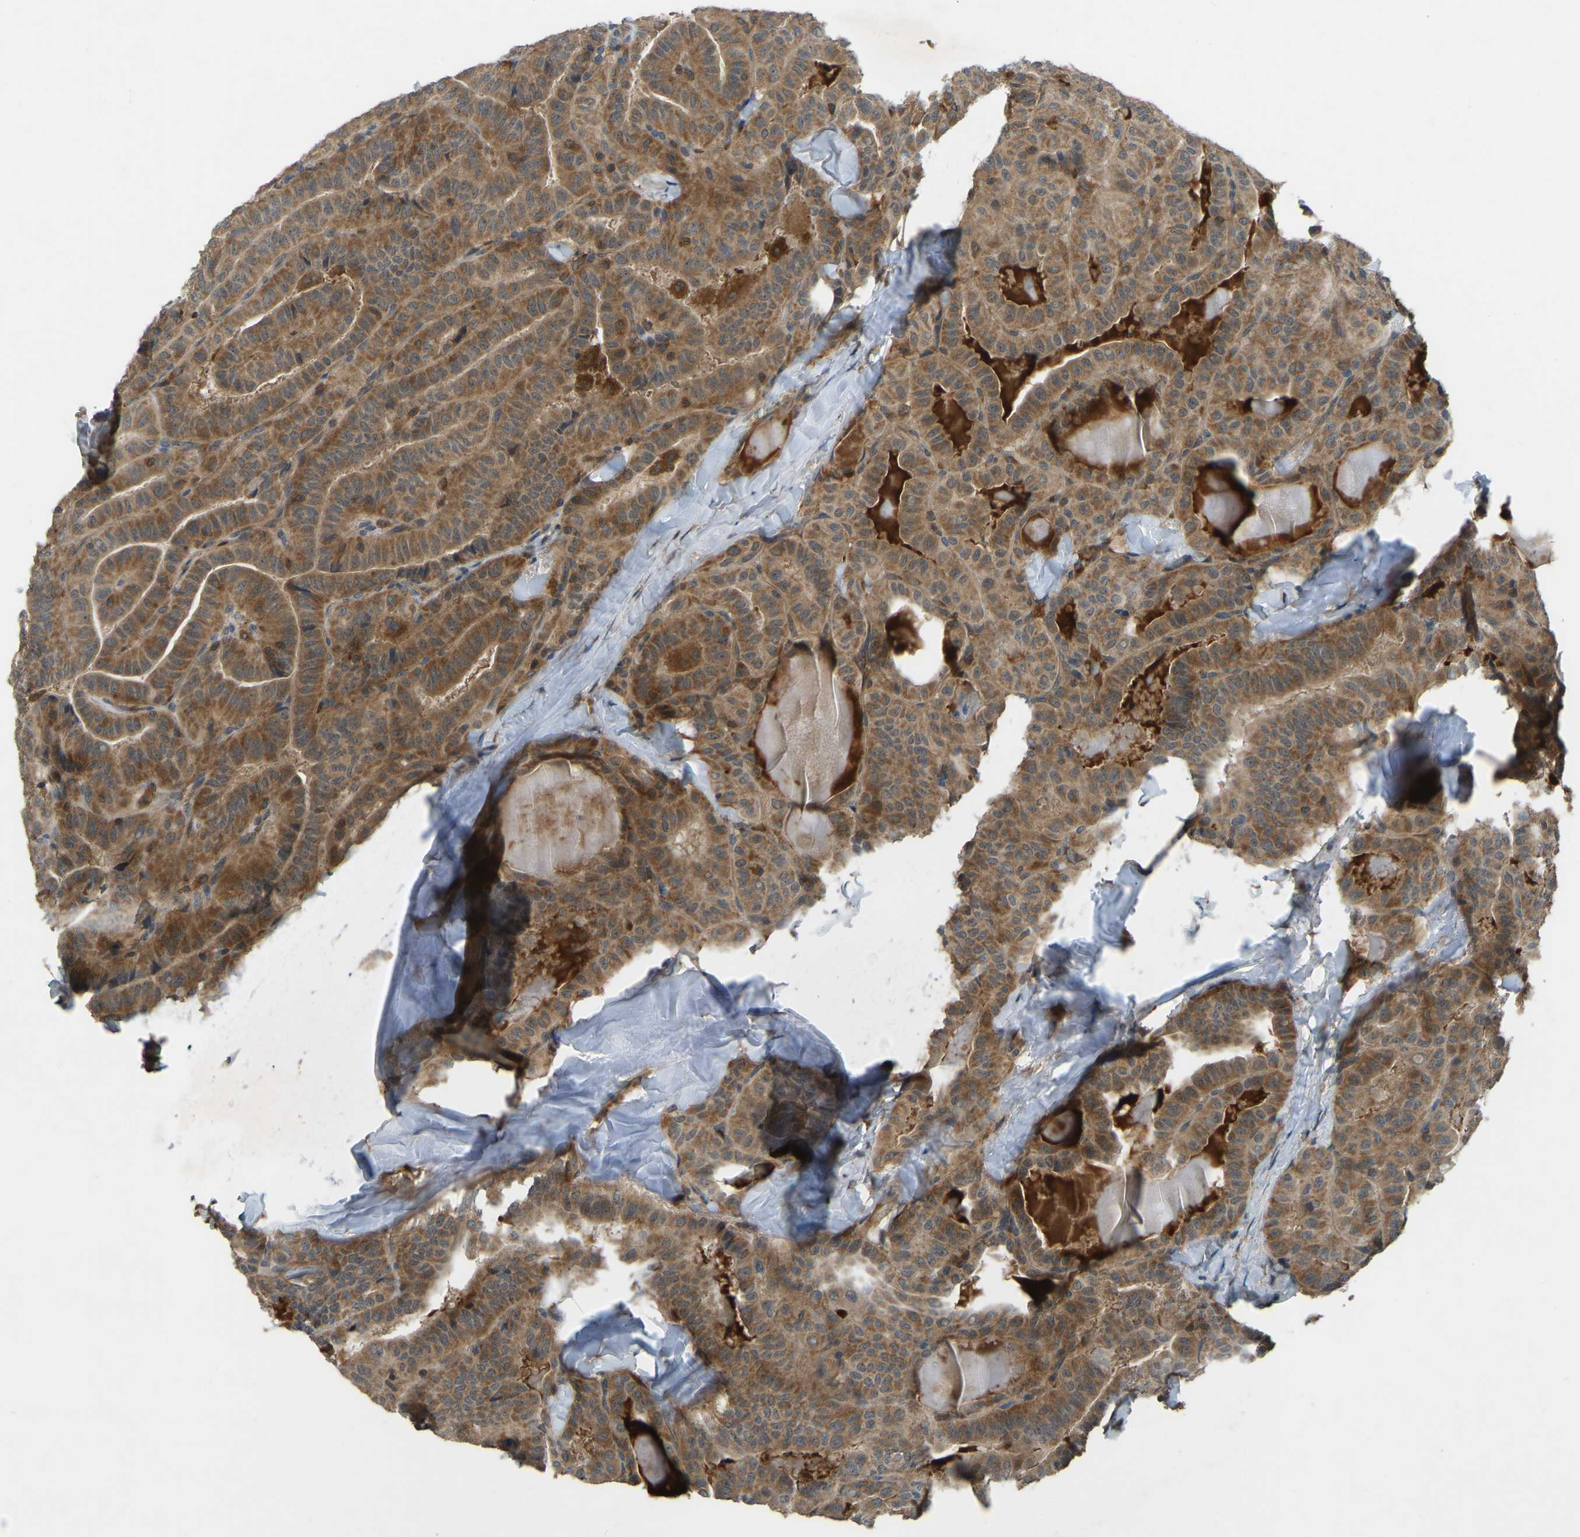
{"staining": {"intensity": "moderate", "quantity": ">75%", "location": "cytoplasmic/membranous"}, "tissue": "thyroid cancer", "cell_type": "Tumor cells", "image_type": "cancer", "snomed": [{"axis": "morphology", "description": "Papillary adenocarcinoma, NOS"}, {"axis": "topography", "description": "Thyroid gland"}], "caption": "There is medium levels of moderate cytoplasmic/membranous expression in tumor cells of thyroid cancer (papillary adenocarcinoma), as demonstrated by immunohistochemical staining (brown color).", "gene": "ZNF71", "patient": {"sex": "male", "age": 77}}